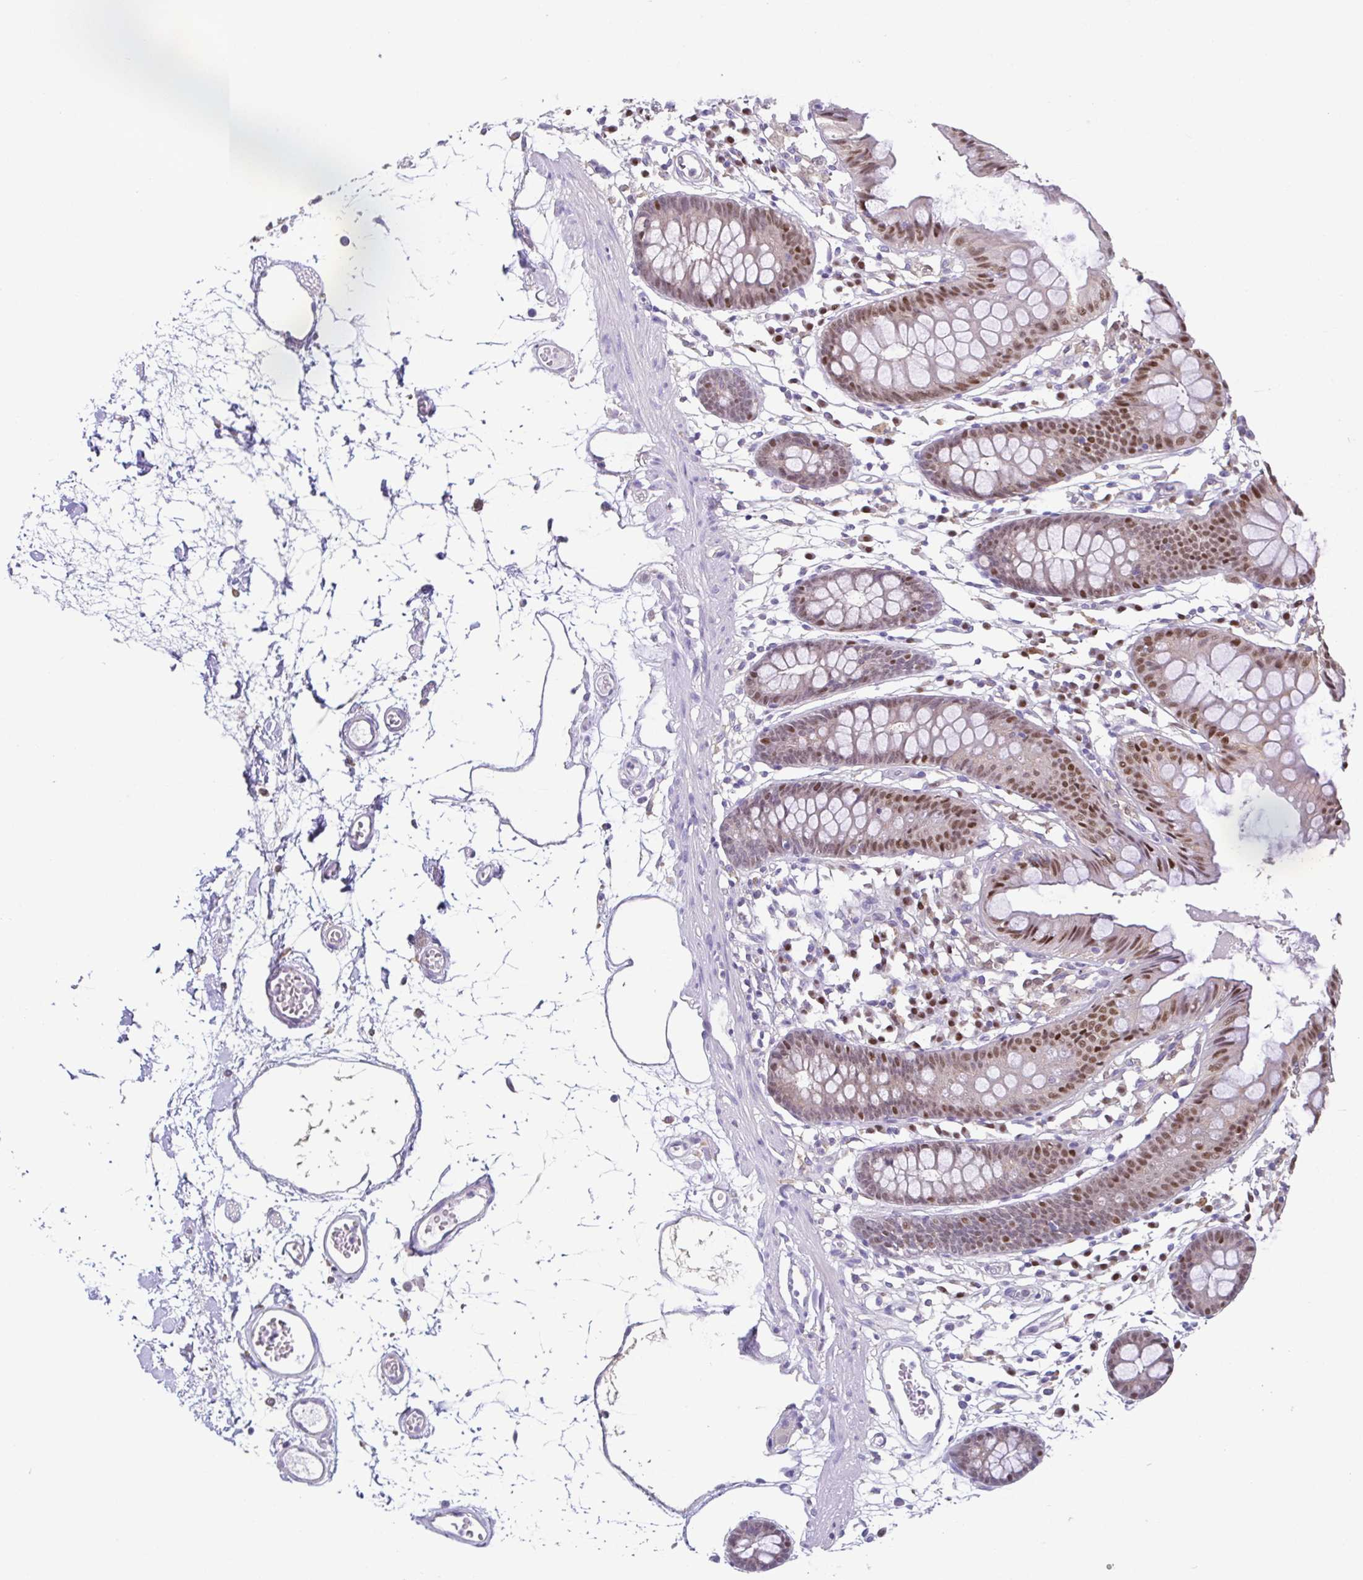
{"staining": {"intensity": "negative", "quantity": "none", "location": "none"}, "tissue": "colon", "cell_type": "Endothelial cells", "image_type": "normal", "snomed": [{"axis": "morphology", "description": "Normal tissue, NOS"}, {"axis": "topography", "description": "Colon"}], "caption": "An immunohistochemistry (IHC) micrograph of normal colon is shown. There is no staining in endothelial cells of colon. (DAB (3,3'-diaminobenzidine) IHC visualized using brightfield microscopy, high magnification).", "gene": "UBE2Q1", "patient": {"sex": "female", "age": 84}}